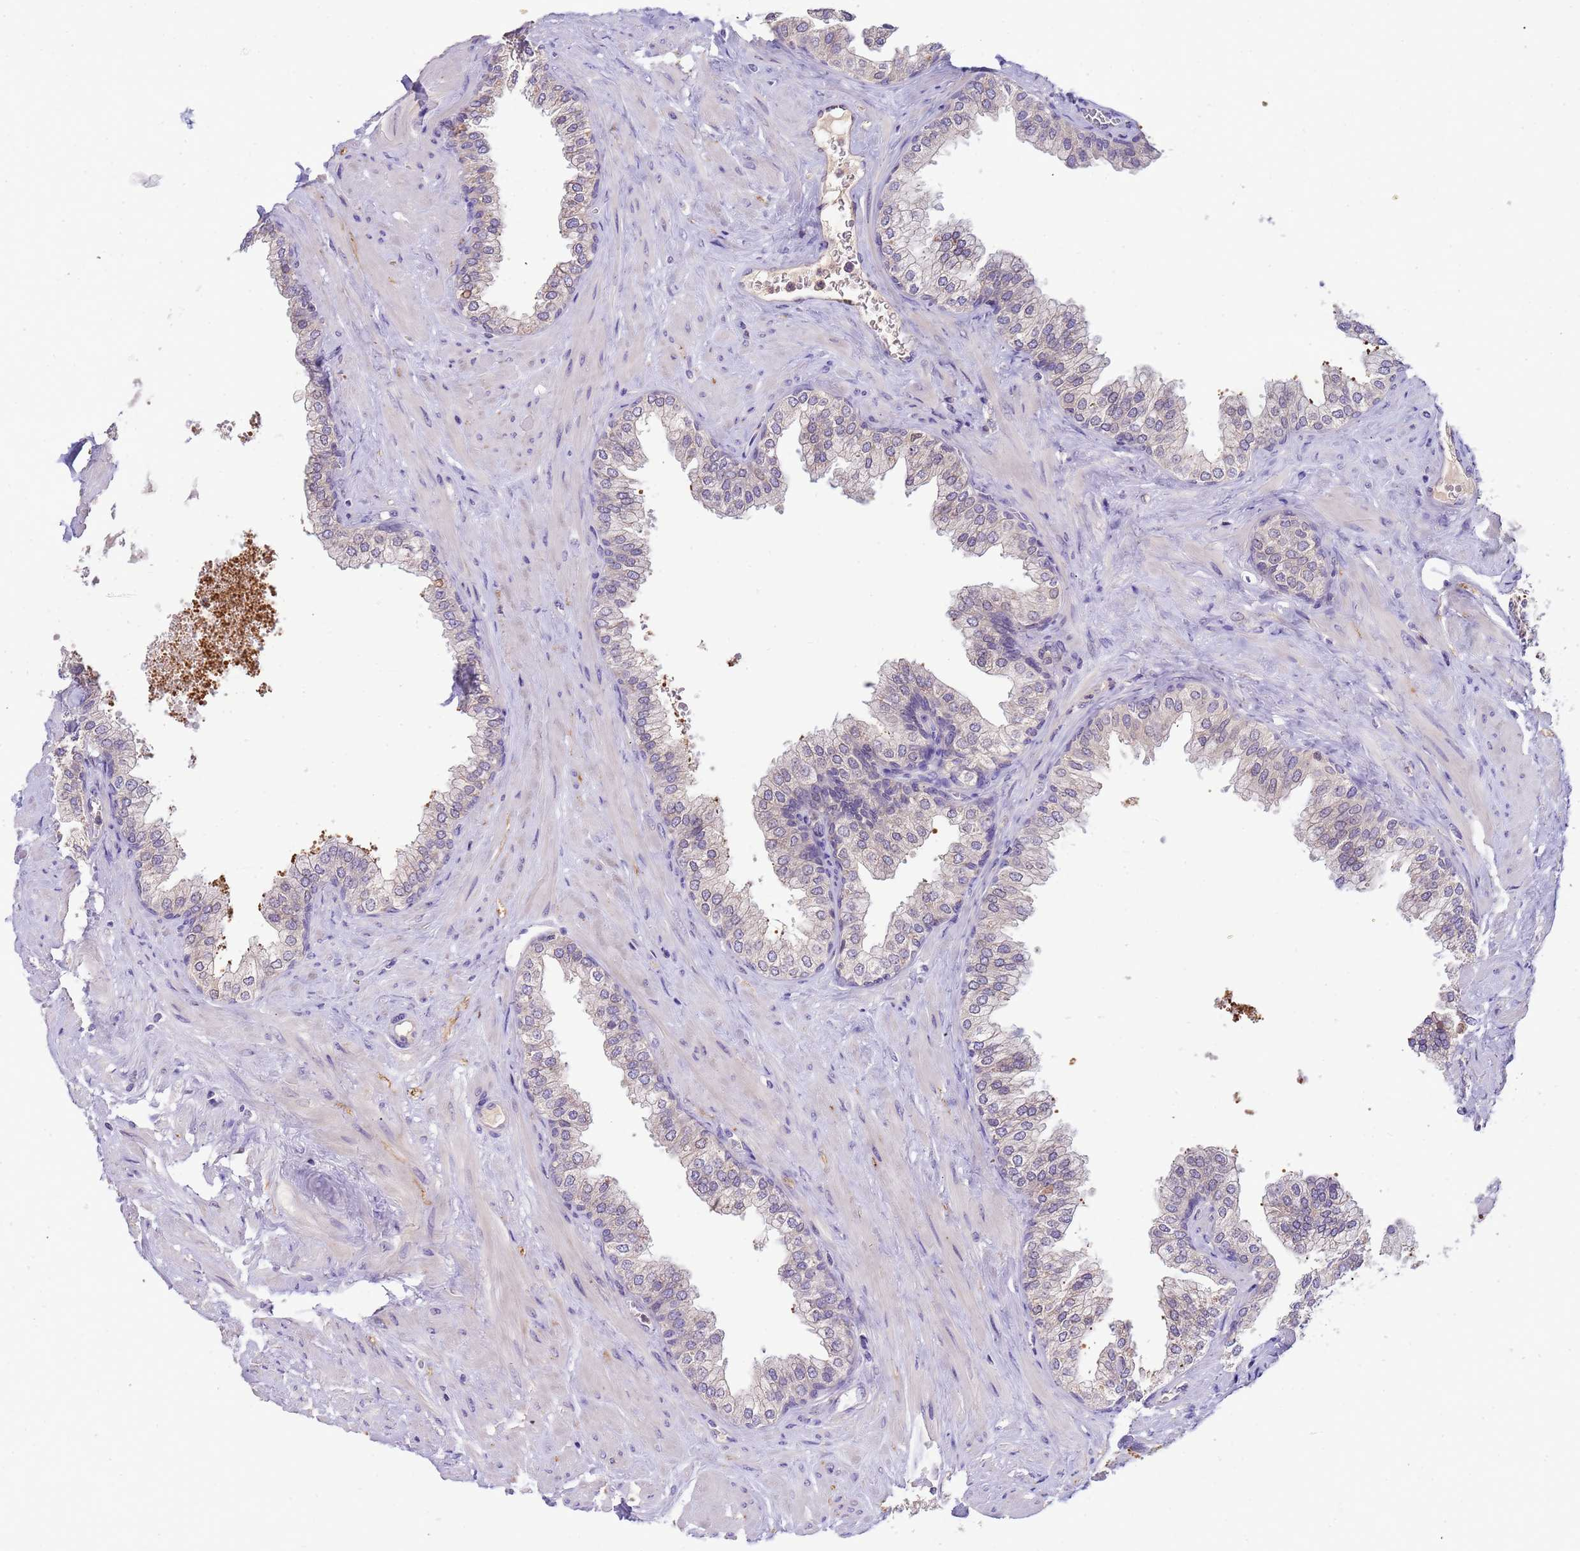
{"staining": {"intensity": "weak", "quantity": "<25%", "location": "cytoplasmic/membranous,nuclear"}, "tissue": "prostate", "cell_type": "Glandular cells", "image_type": "normal", "snomed": [{"axis": "morphology", "description": "Normal tissue, NOS"}, {"axis": "morphology", "description": "Urothelial carcinoma, Low grade"}, {"axis": "topography", "description": "Urinary bladder"}, {"axis": "topography", "description": "Prostate"}], "caption": "IHC micrograph of benign prostate: prostate stained with DAB (3,3'-diaminobenzidine) demonstrates no significant protein staining in glandular cells.", "gene": "PLCXD3", "patient": {"sex": "male", "age": 60}}